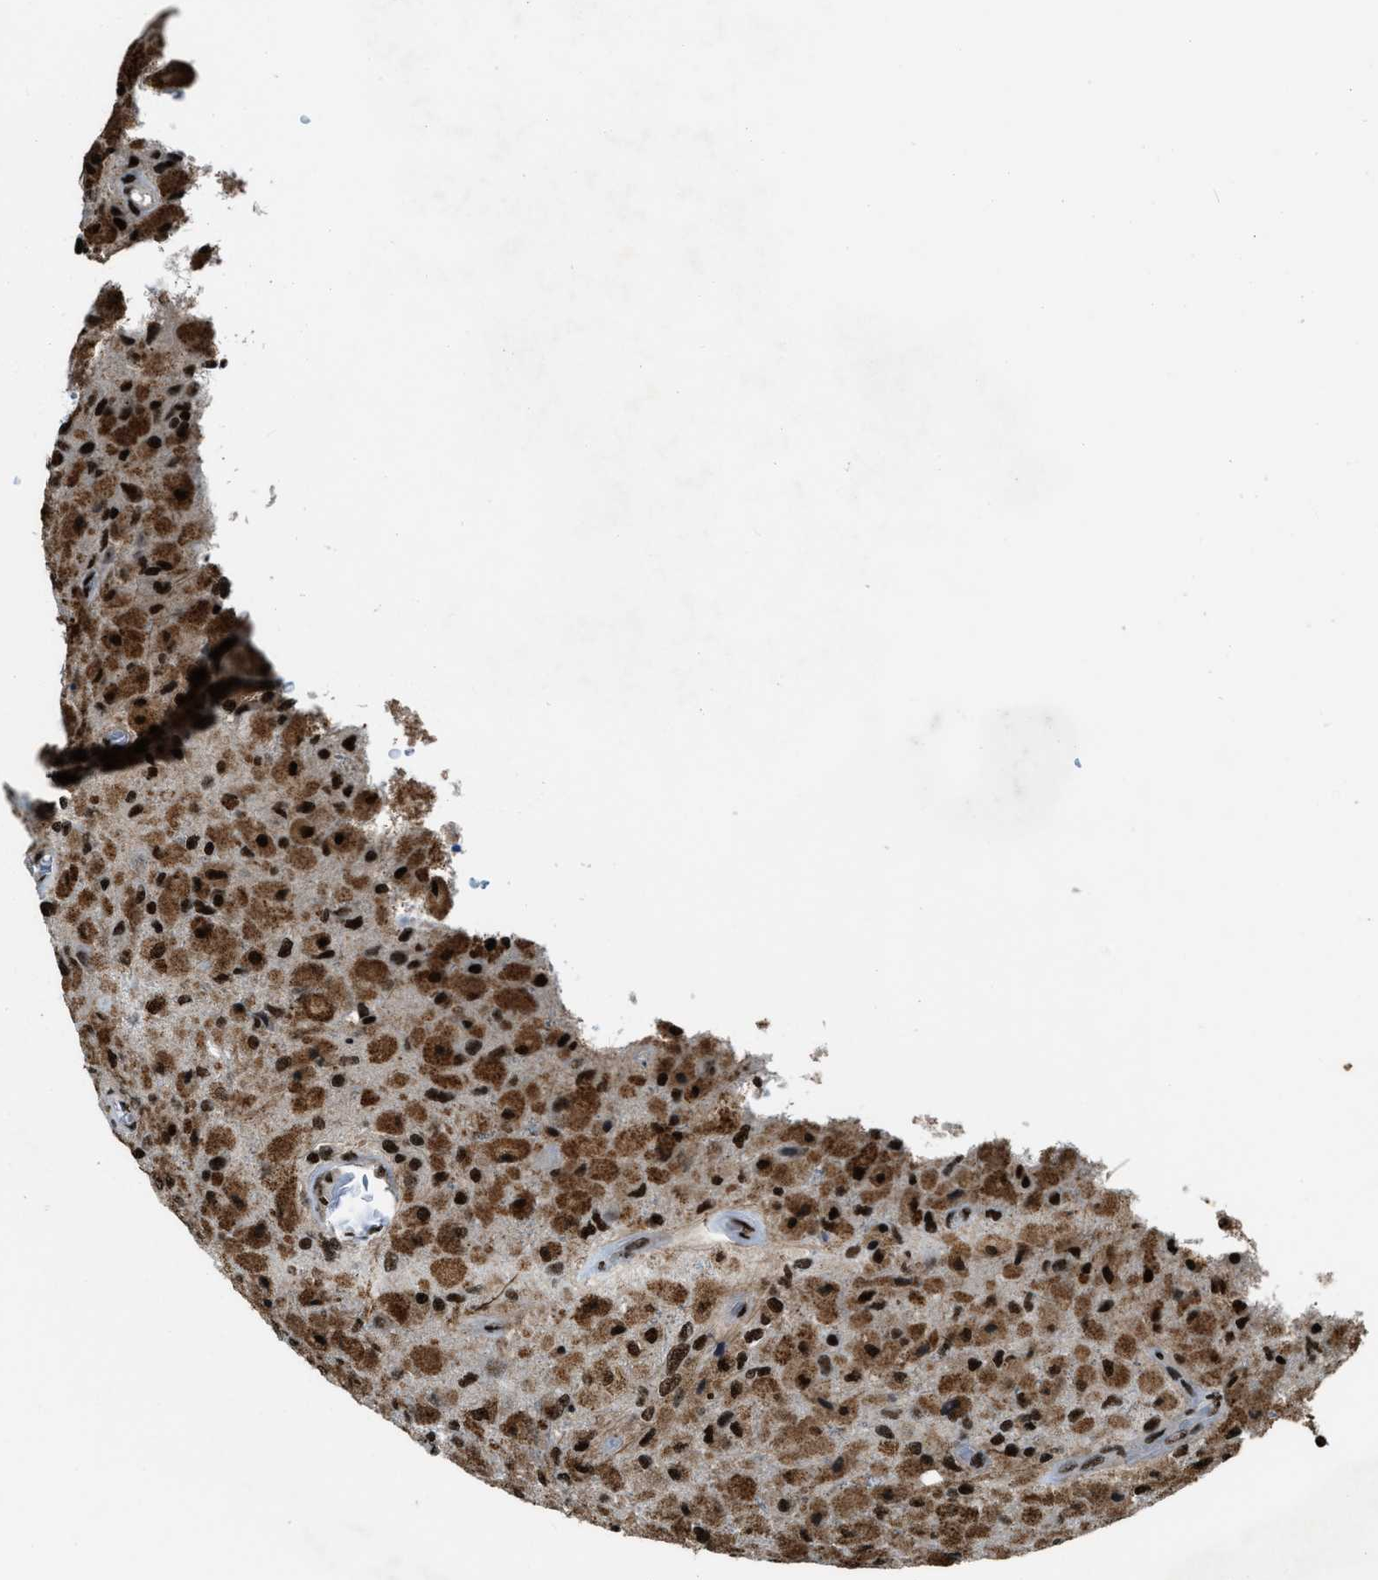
{"staining": {"intensity": "strong", "quantity": ">75%", "location": "cytoplasmic/membranous,nuclear"}, "tissue": "glioma", "cell_type": "Tumor cells", "image_type": "cancer", "snomed": [{"axis": "morphology", "description": "Normal tissue, NOS"}, {"axis": "morphology", "description": "Glioma, malignant, High grade"}, {"axis": "topography", "description": "Cerebral cortex"}], "caption": "DAB immunohistochemical staining of human high-grade glioma (malignant) displays strong cytoplasmic/membranous and nuclear protein expression in about >75% of tumor cells.", "gene": "NUMA1", "patient": {"sex": "male", "age": 77}}